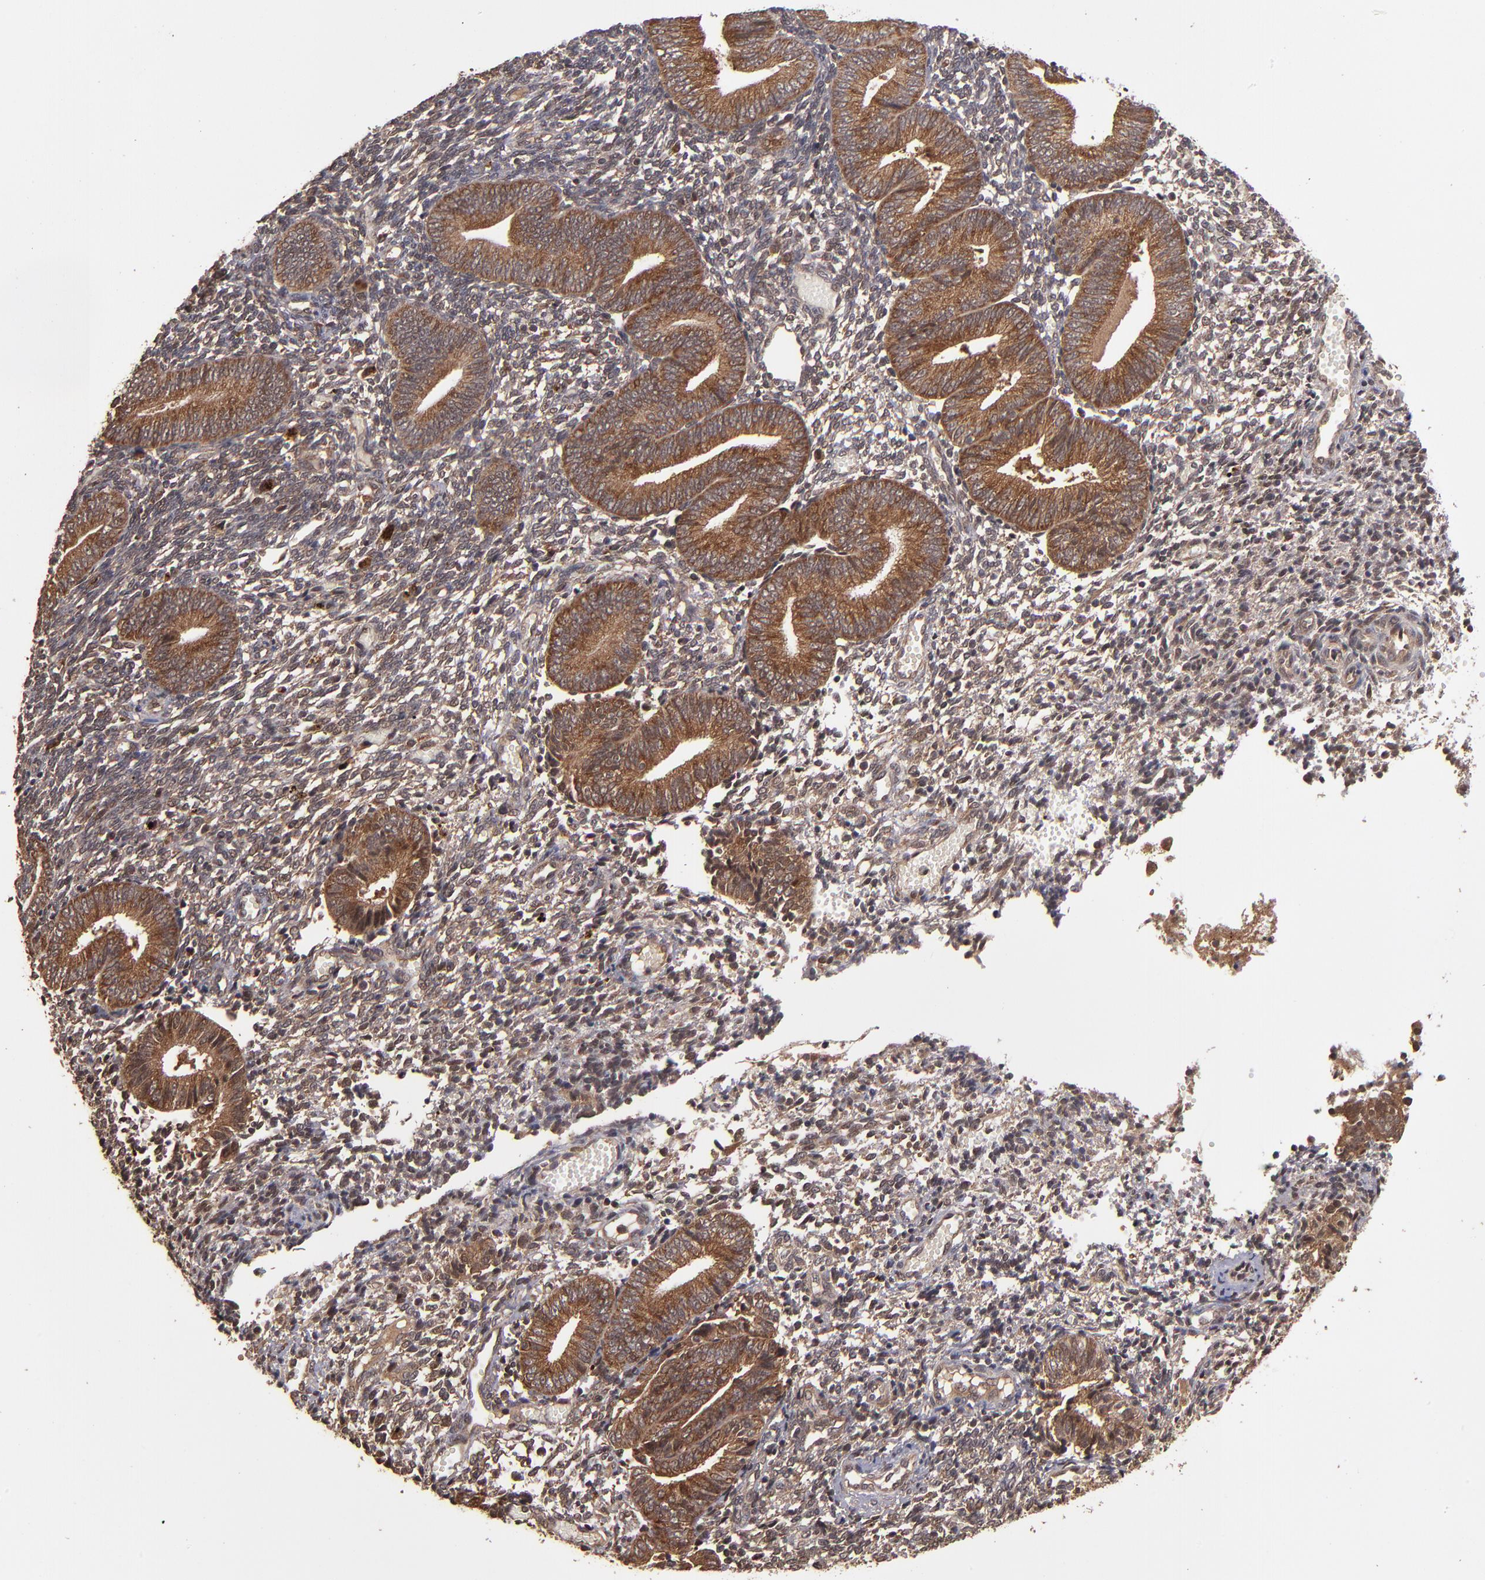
{"staining": {"intensity": "moderate", "quantity": "25%-75%", "location": "cytoplasmic/membranous"}, "tissue": "endometrium", "cell_type": "Cells in endometrial stroma", "image_type": "normal", "snomed": [{"axis": "morphology", "description": "Normal tissue, NOS"}, {"axis": "topography", "description": "Uterus"}, {"axis": "topography", "description": "Endometrium"}], "caption": "Unremarkable endometrium displays moderate cytoplasmic/membranous expression in about 25%-75% of cells in endometrial stroma, visualized by immunohistochemistry.", "gene": "NFE2L2", "patient": {"sex": "female", "age": 33}}